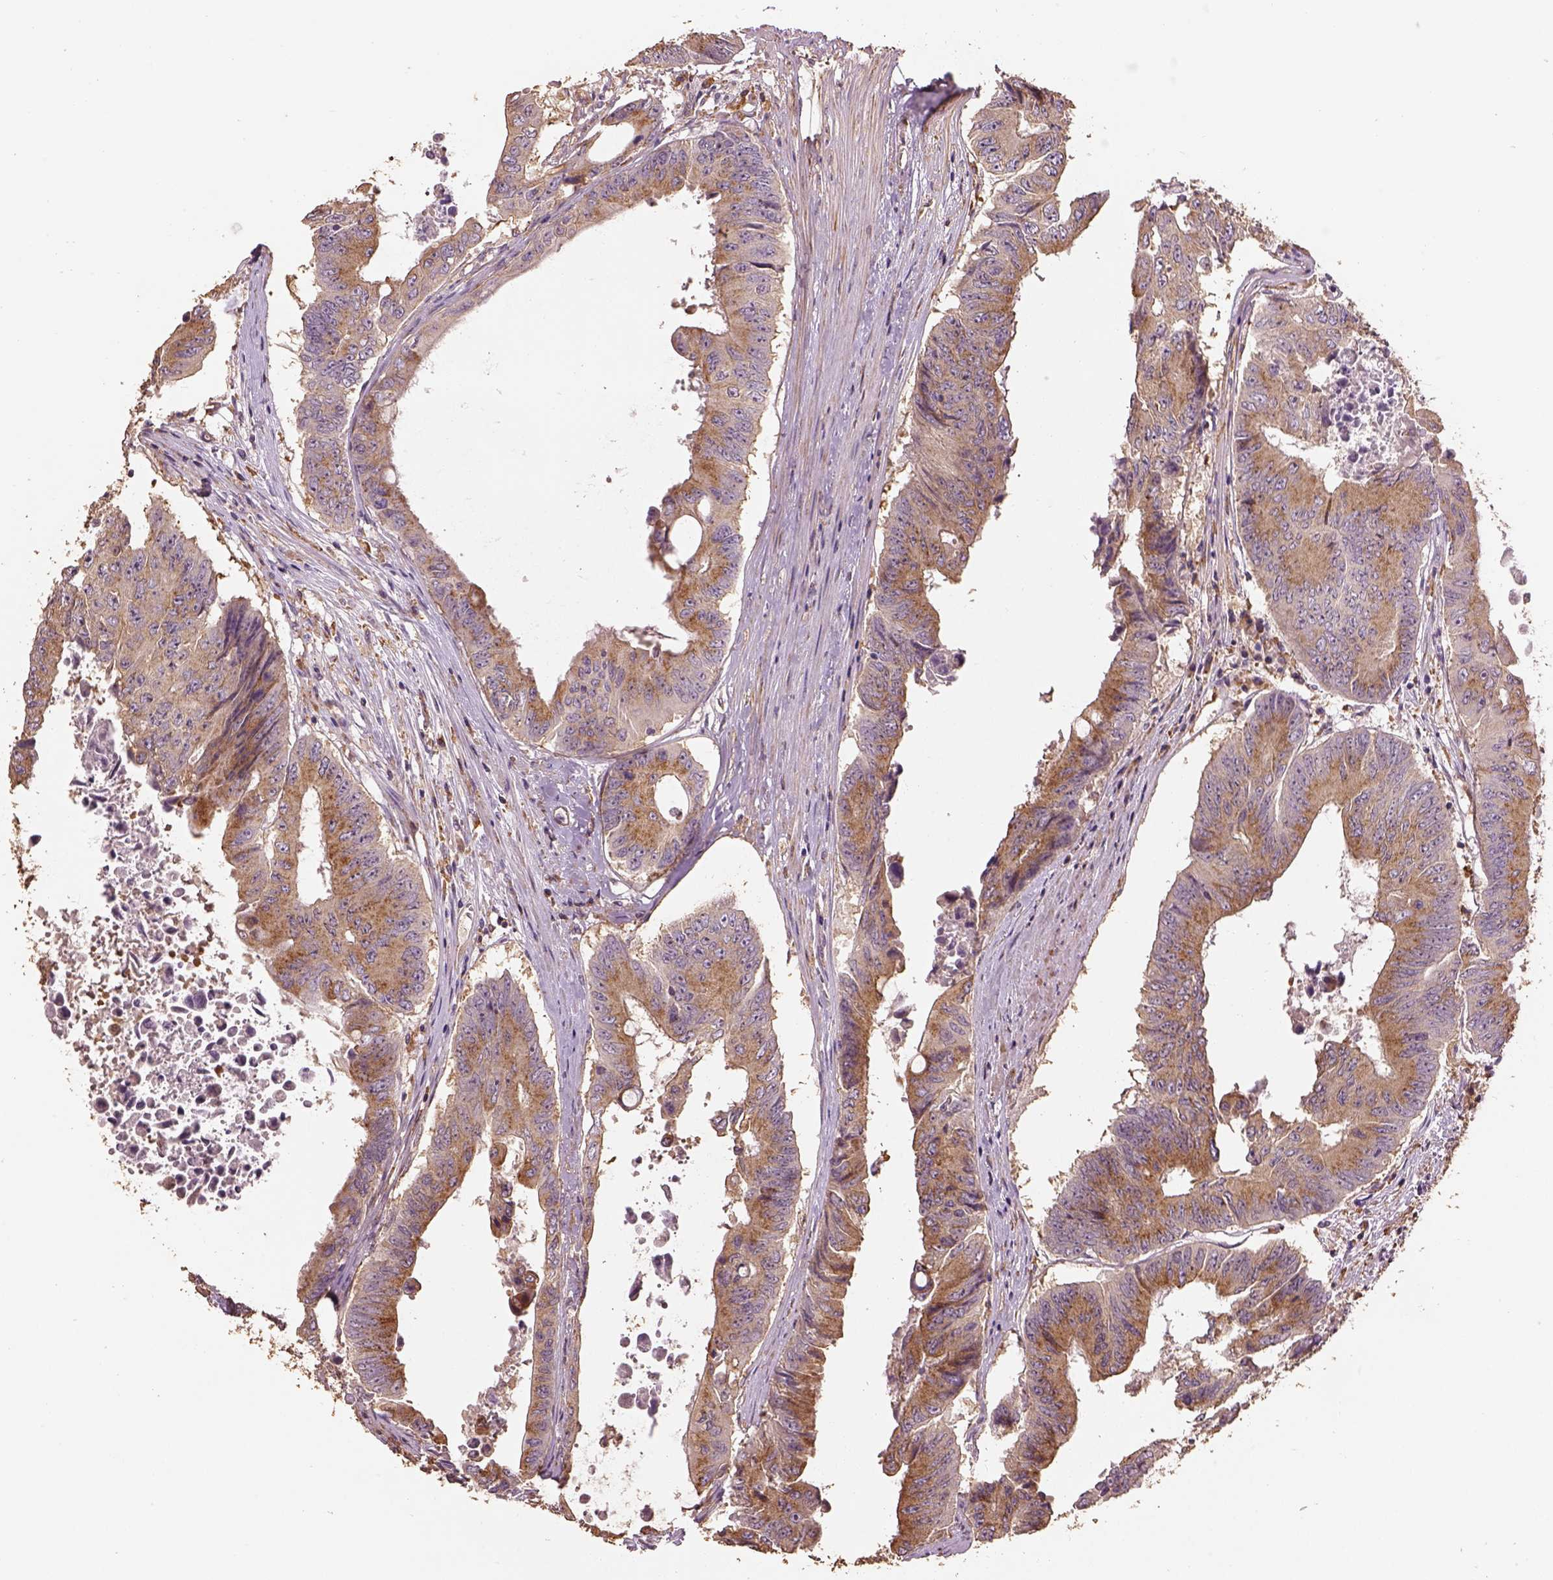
{"staining": {"intensity": "moderate", "quantity": ">75%", "location": "cytoplasmic/membranous"}, "tissue": "colorectal cancer", "cell_type": "Tumor cells", "image_type": "cancer", "snomed": [{"axis": "morphology", "description": "Adenocarcinoma, NOS"}, {"axis": "topography", "description": "Rectum"}], "caption": "A high-resolution micrograph shows immunohistochemistry staining of colorectal cancer (adenocarcinoma), which reveals moderate cytoplasmic/membranous expression in approximately >75% of tumor cells.", "gene": "AP1B1", "patient": {"sex": "male", "age": 59}}